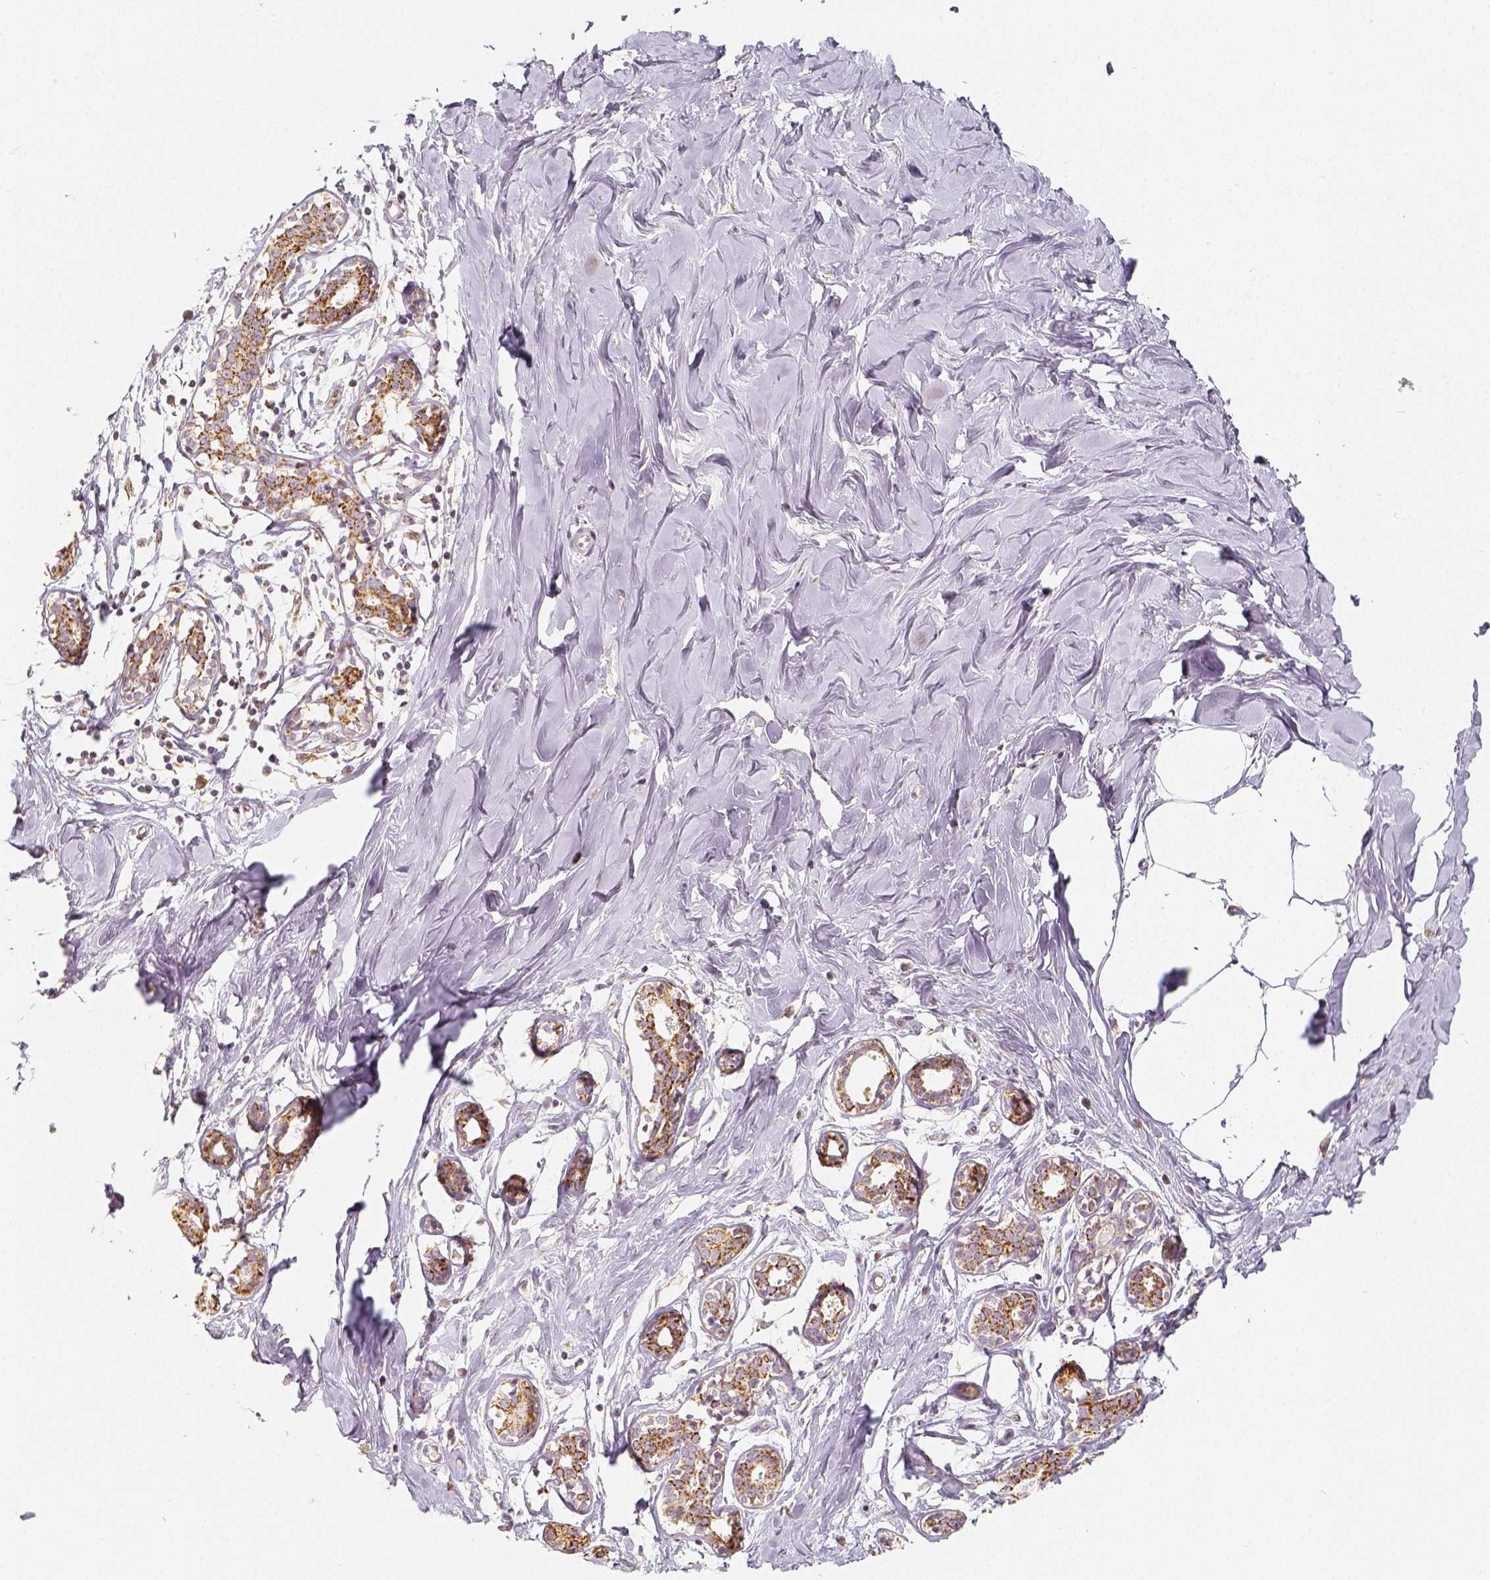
{"staining": {"intensity": "negative", "quantity": "none", "location": "none"}, "tissue": "breast", "cell_type": "Adipocytes", "image_type": "normal", "snomed": [{"axis": "morphology", "description": "Normal tissue, NOS"}, {"axis": "topography", "description": "Breast"}], "caption": "Micrograph shows no significant protein staining in adipocytes of benign breast. The staining was performed using DAB to visualize the protein expression in brown, while the nuclei were stained in blue with hematoxylin (Magnification: 20x).", "gene": "PGAM5", "patient": {"sex": "female", "age": 27}}